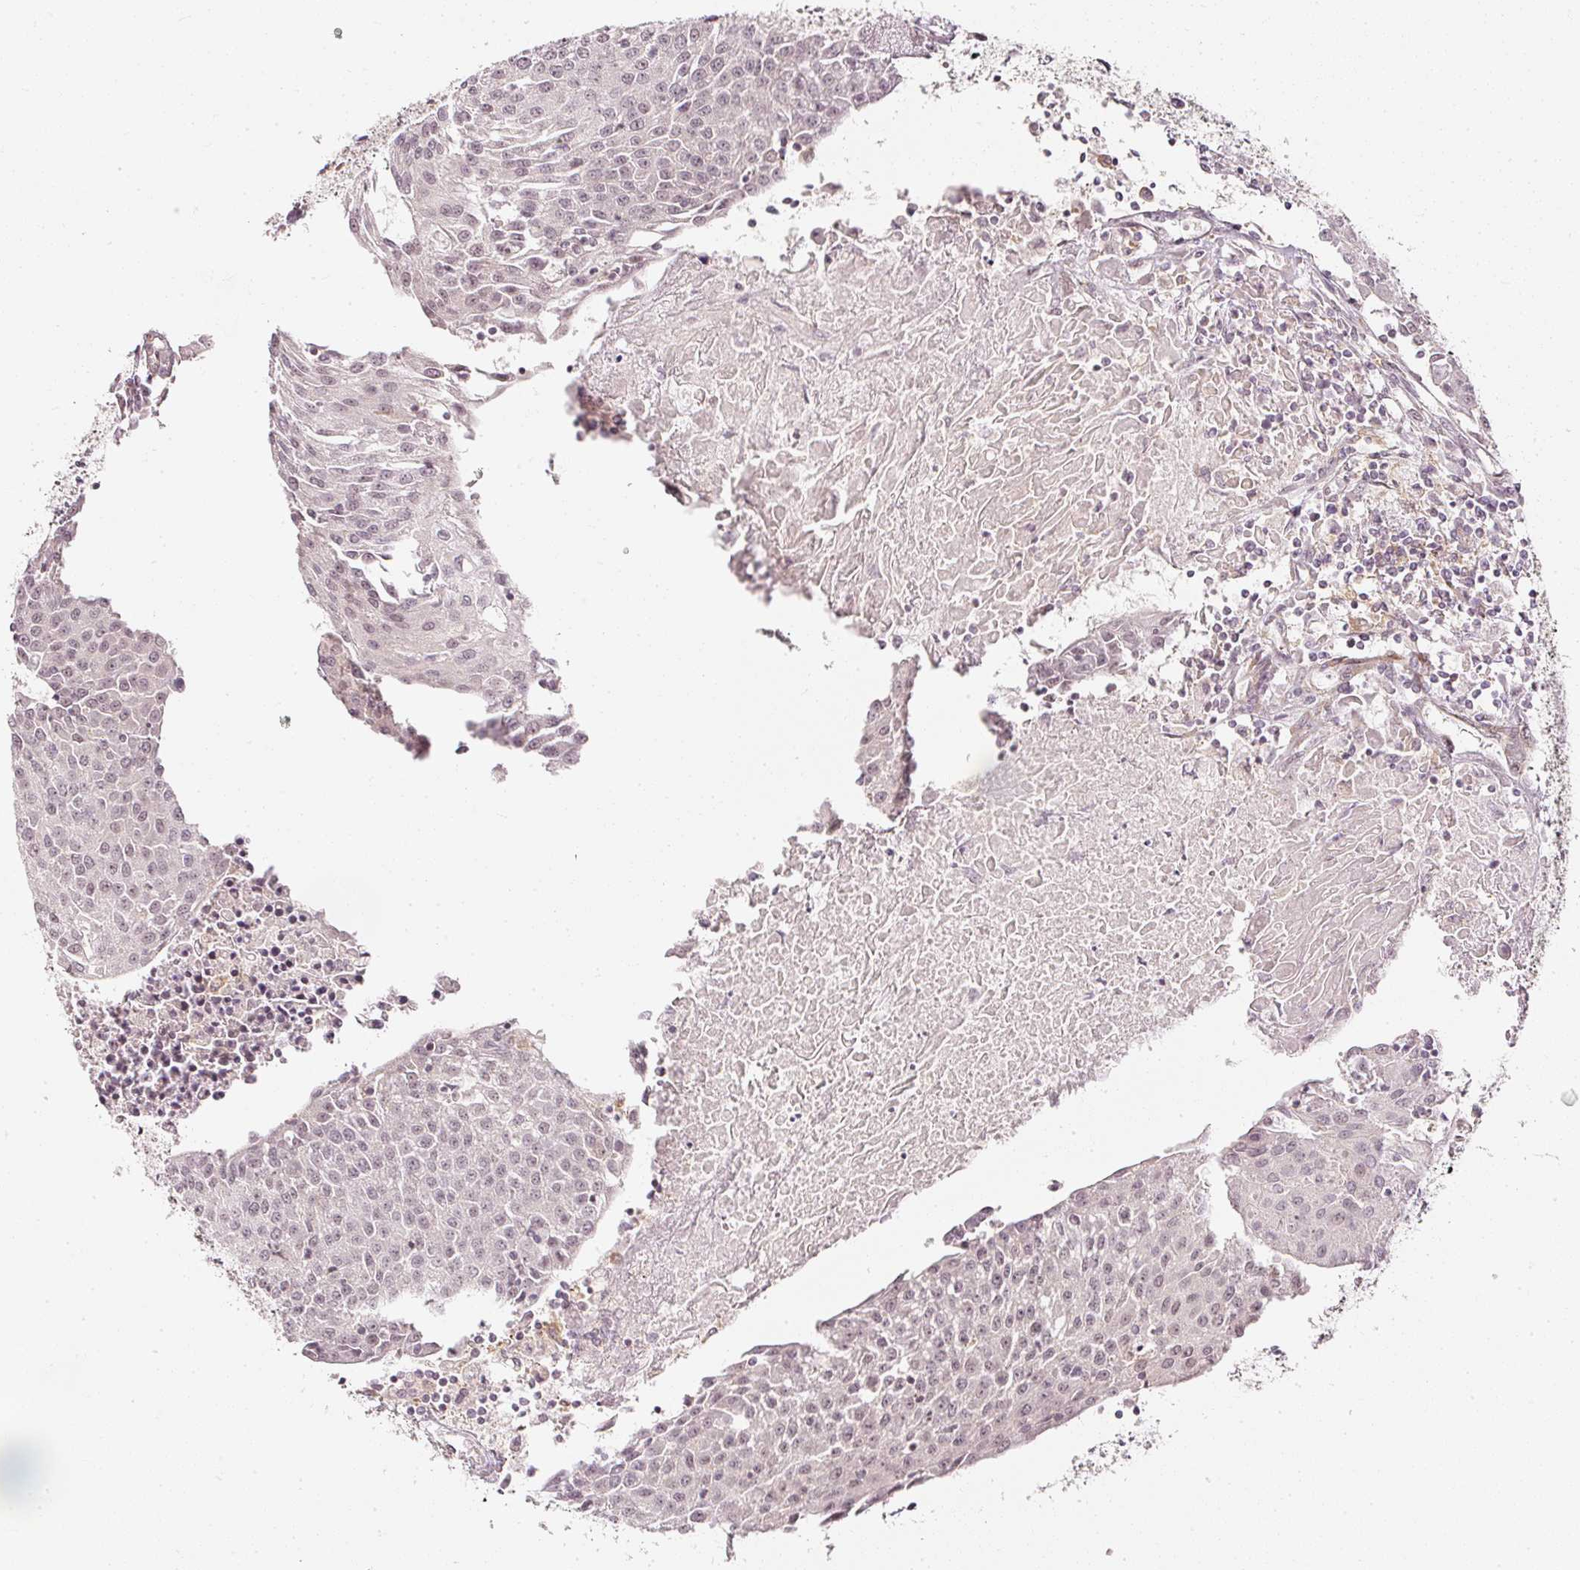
{"staining": {"intensity": "negative", "quantity": "none", "location": "none"}, "tissue": "urothelial cancer", "cell_type": "Tumor cells", "image_type": "cancer", "snomed": [{"axis": "morphology", "description": "Urothelial carcinoma, High grade"}, {"axis": "topography", "description": "Urinary bladder"}], "caption": "Human urothelial cancer stained for a protein using IHC displays no positivity in tumor cells.", "gene": "DRD2", "patient": {"sex": "female", "age": 85}}